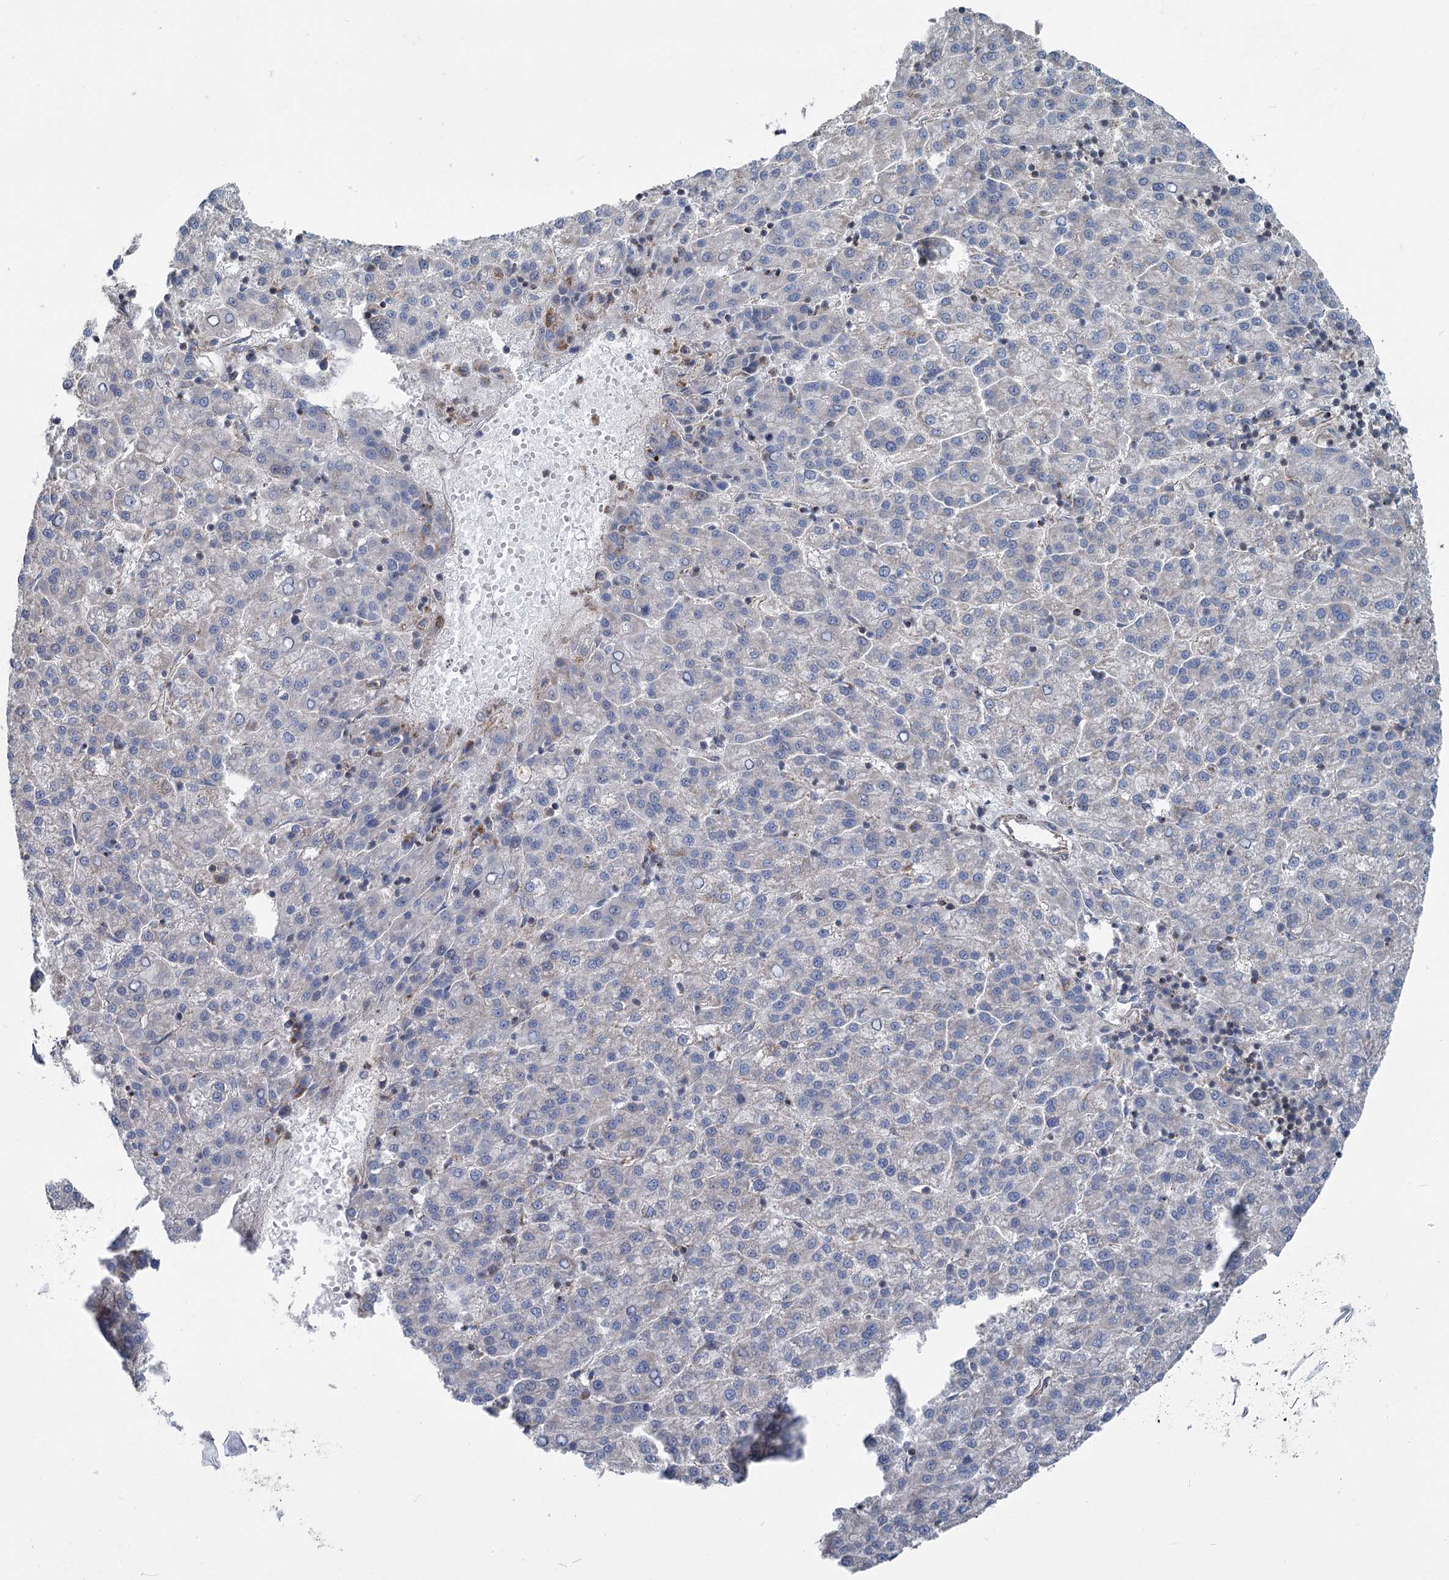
{"staining": {"intensity": "negative", "quantity": "none", "location": "none"}, "tissue": "liver cancer", "cell_type": "Tumor cells", "image_type": "cancer", "snomed": [{"axis": "morphology", "description": "Carcinoma, Hepatocellular, NOS"}, {"axis": "topography", "description": "Liver"}], "caption": "This is a histopathology image of IHC staining of liver cancer (hepatocellular carcinoma), which shows no positivity in tumor cells.", "gene": "MARK2", "patient": {"sex": "female", "age": 58}}